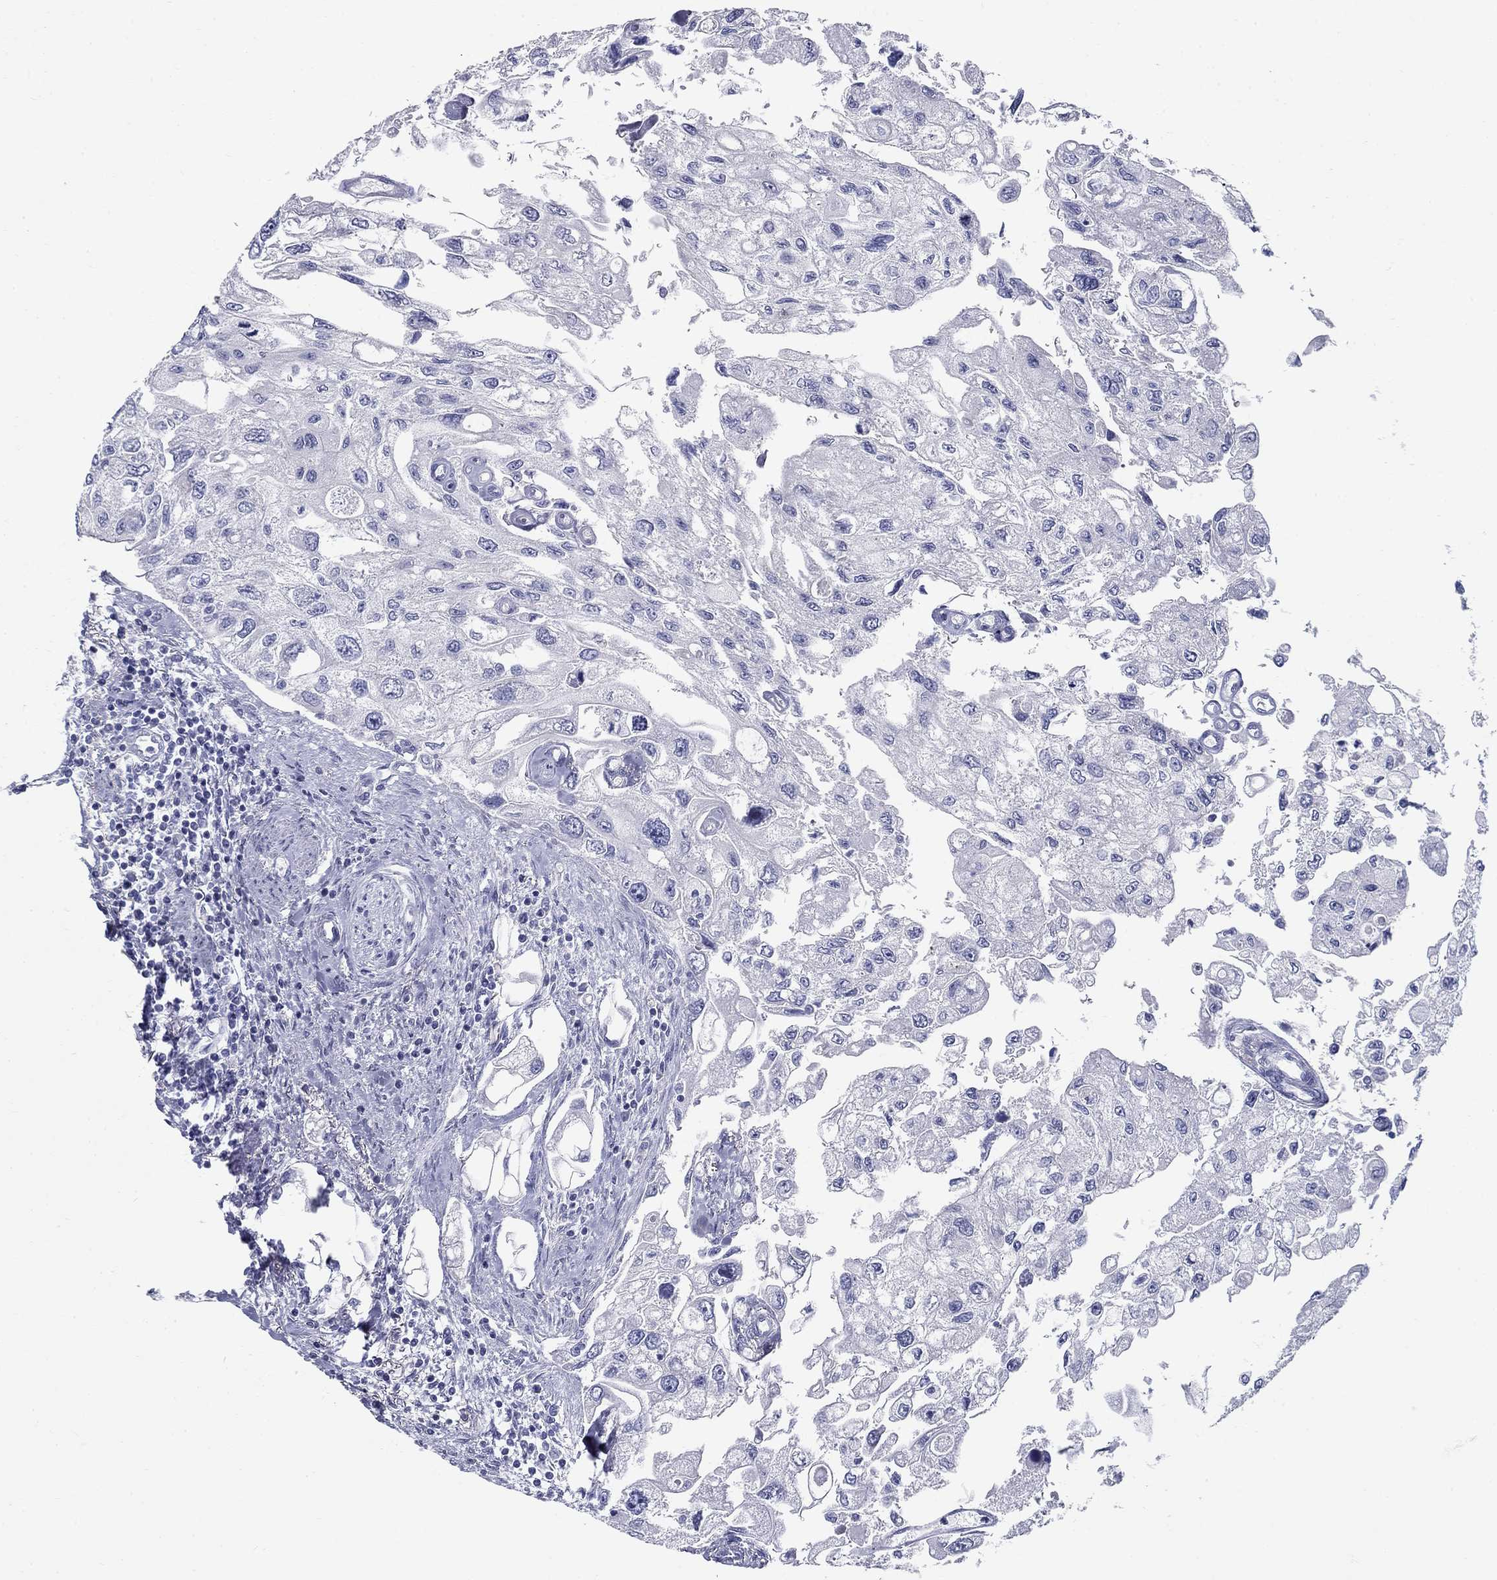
{"staining": {"intensity": "negative", "quantity": "none", "location": "none"}, "tissue": "urothelial cancer", "cell_type": "Tumor cells", "image_type": "cancer", "snomed": [{"axis": "morphology", "description": "Urothelial carcinoma, High grade"}, {"axis": "topography", "description": "Urinary bladder"}], "caption": "Urothelial carcinoma (high-grade) was stained to show a protein in brown. There is no significant positivity in tumor cells. (DAB (3,3'-diaminobenzidine) IHC, high magnification).", "gene": "UPB1", "patient": {"sex": "male", "age": 59}}